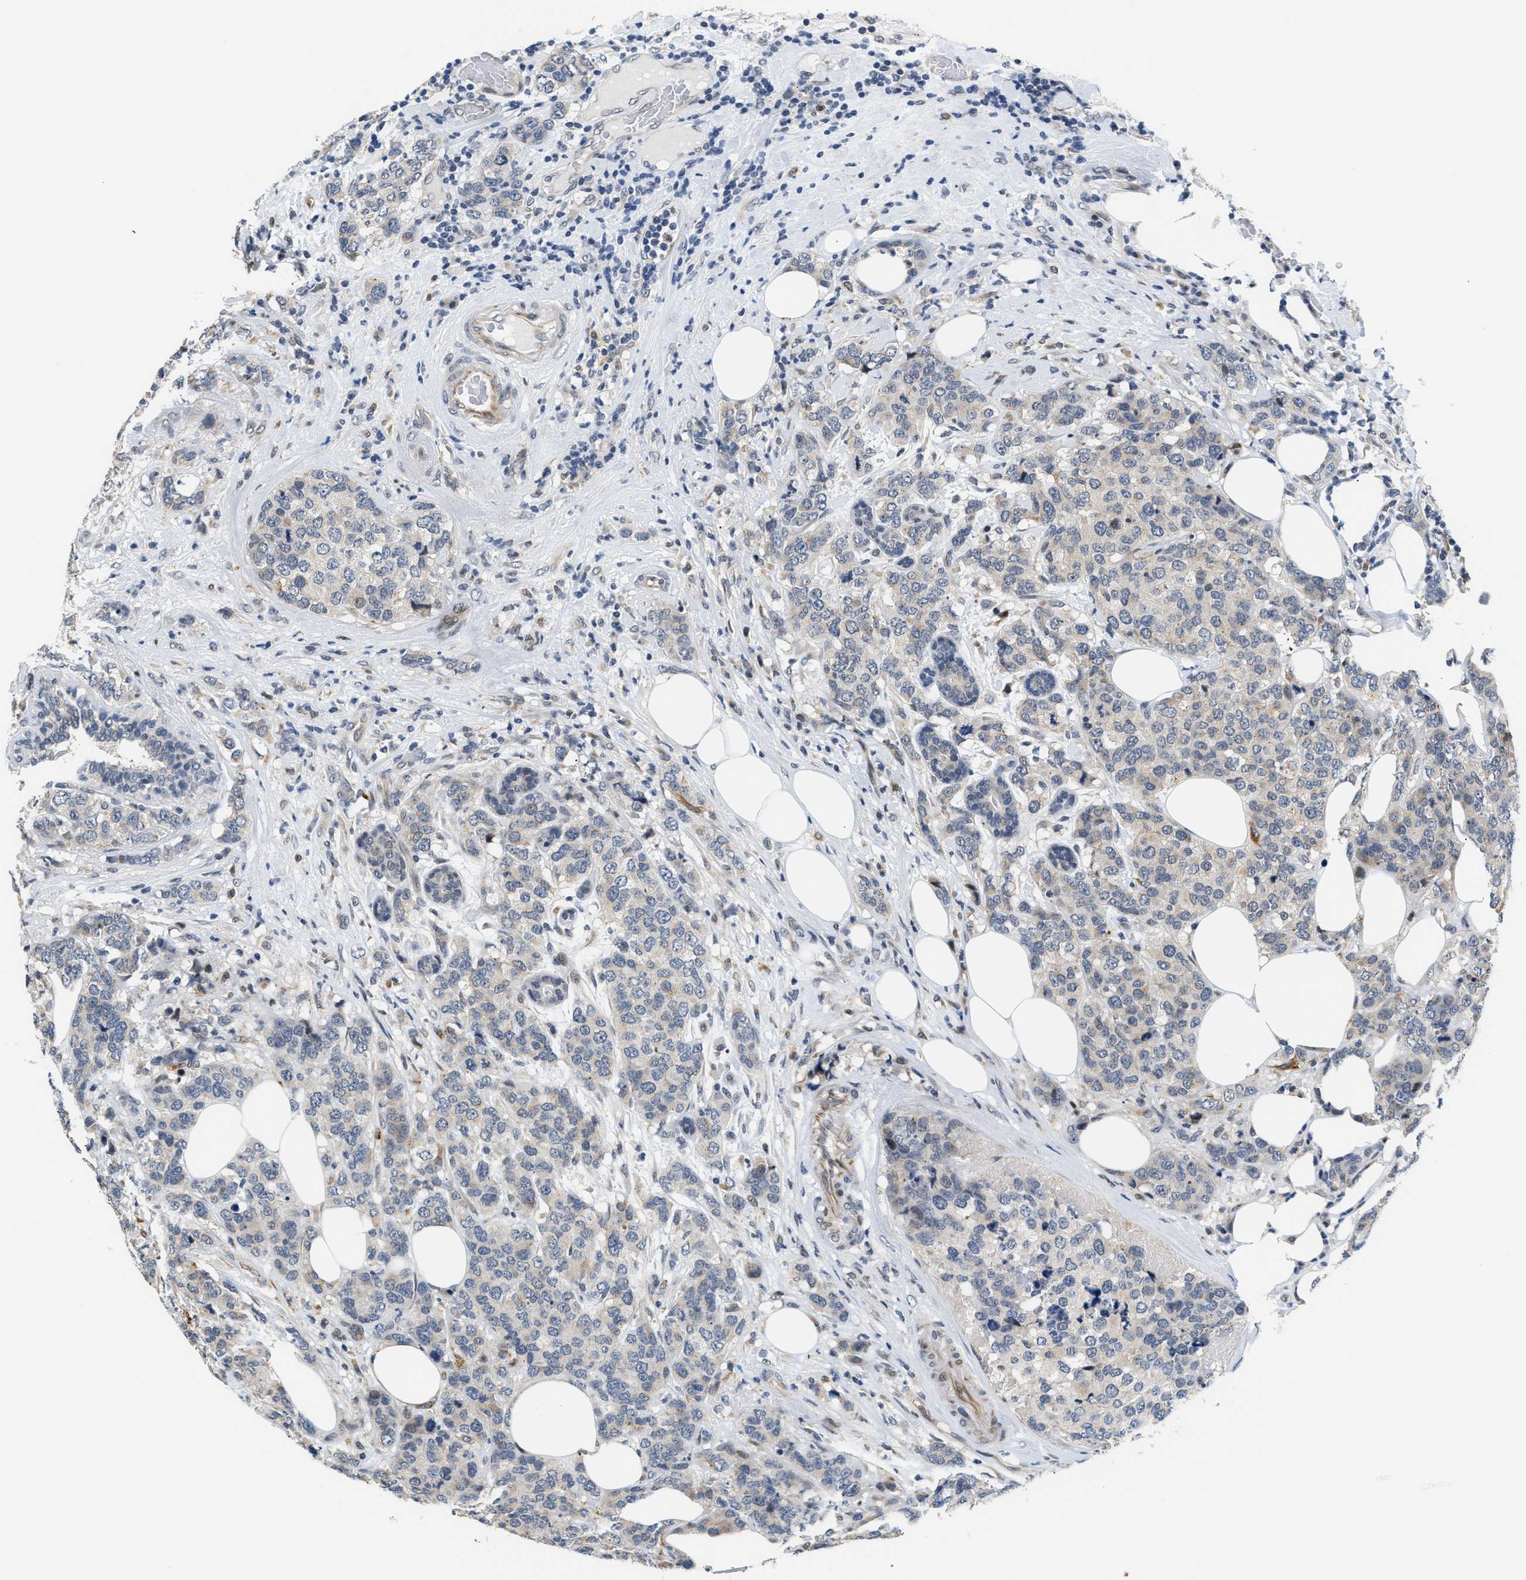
{"staining": {"intensity": "negative", "quantity": "none", "location": "none"}, "tissue": "breast cancer", "cell_type": "Tumor cells", "image_type": "cancer", "snomed": [{"axis": "morphology", "description": "Lobular carcinoma"}, {"axis": "topography", "description": "Breast"}], "caption": "The photomicrograph shows no staining of tumor cells in breast cancer. Nuclei are stained in blue.", "gene": "PPM1H", "patient": {"sex": "female", "age": 59}}